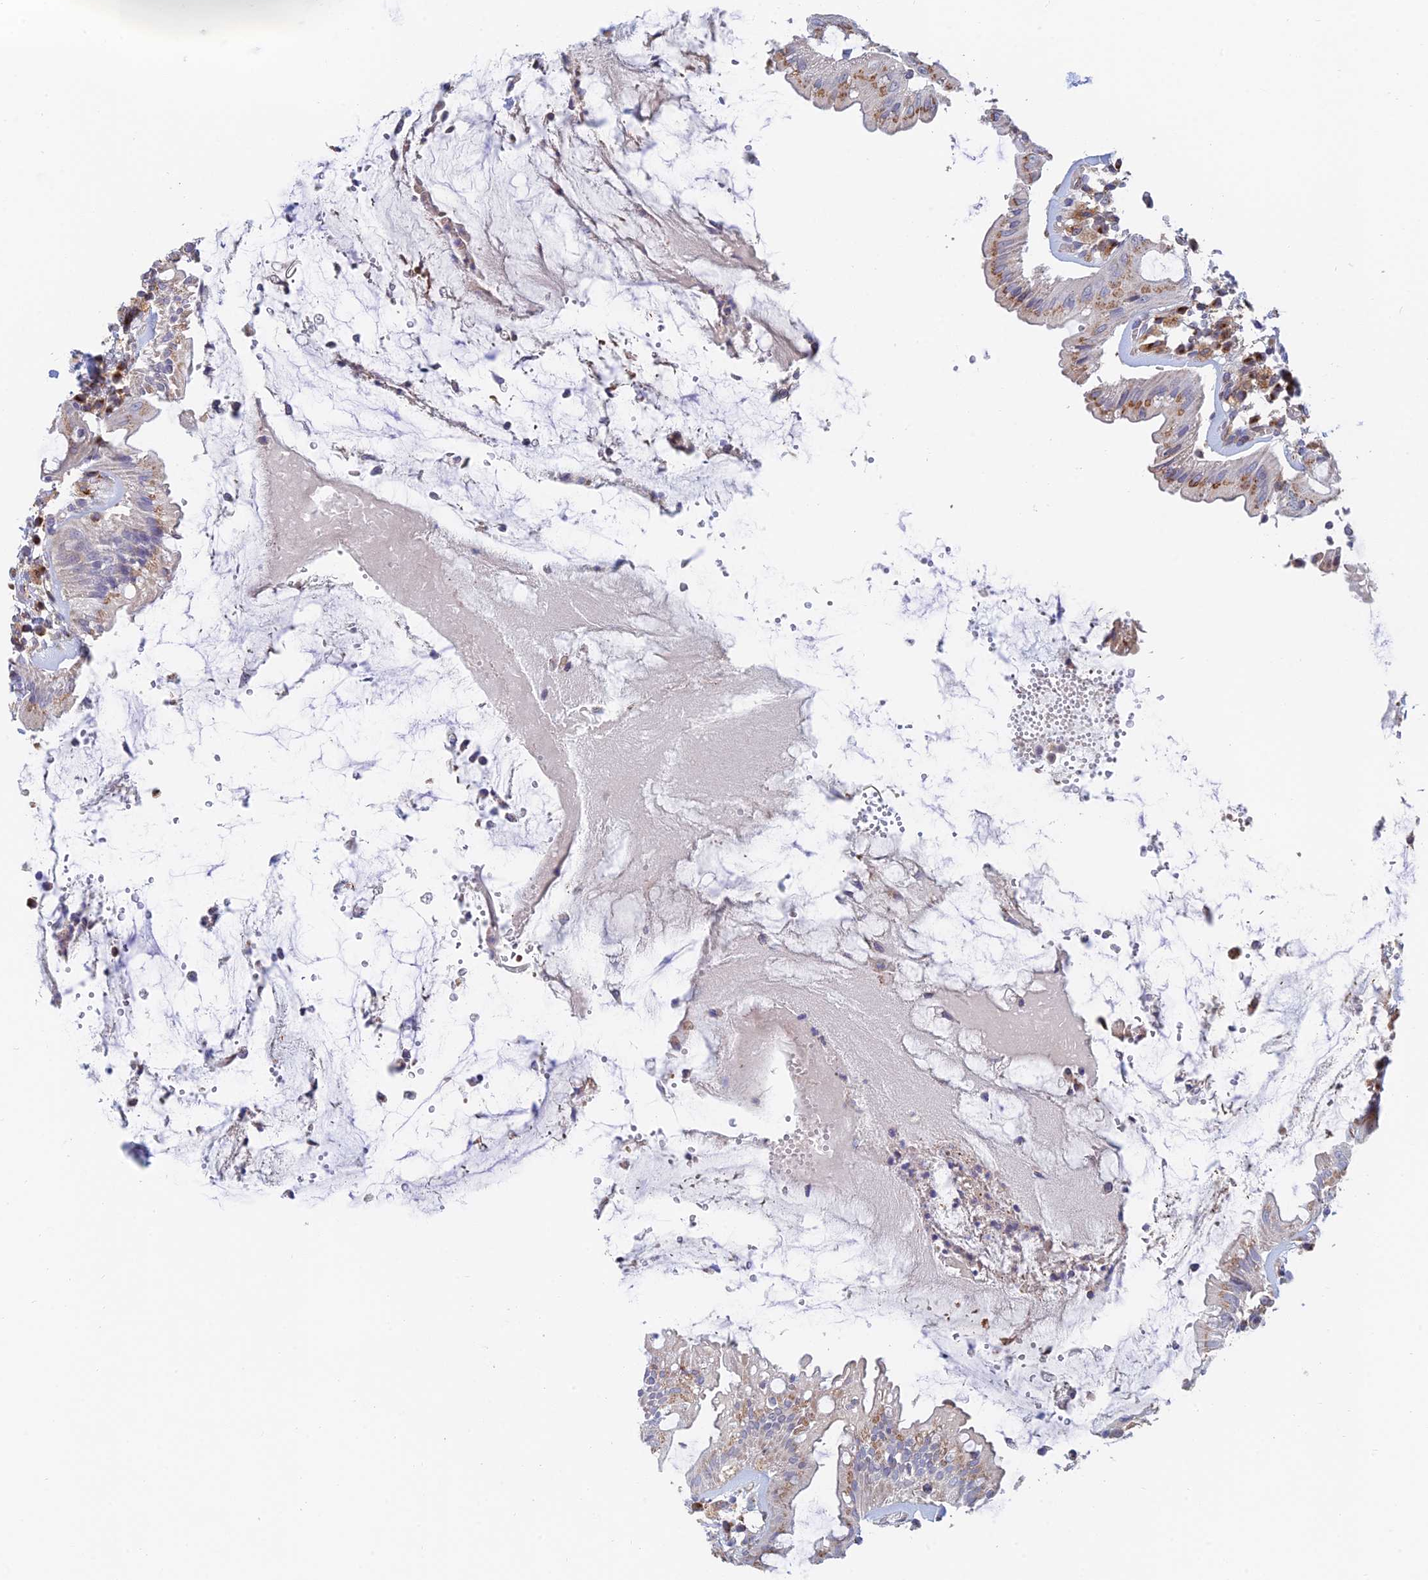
{"staining": {"intensity": "moderate", "quantity": "25%-75%", "location": "cytoplasmic/membranous"}, "tissue": "rectum", "cell_type": "Glandular cells", "image_type": "normal", "snomed": [{"axis": "morphology", "description": "Normal tissue, NOS"}, {"axis": "topography", "description": "Rectum"}], "caption": "Brown immunohistochemical staining in benign rectum shows moderate cytoplasmic/membranous expression in approximately 25%-75% of glandular cells. The protein is shown in brown color, while the nuclei are stained blue.", "gene": "ENSG00000267561", "patient": {"sex": "female", "age": 57}}